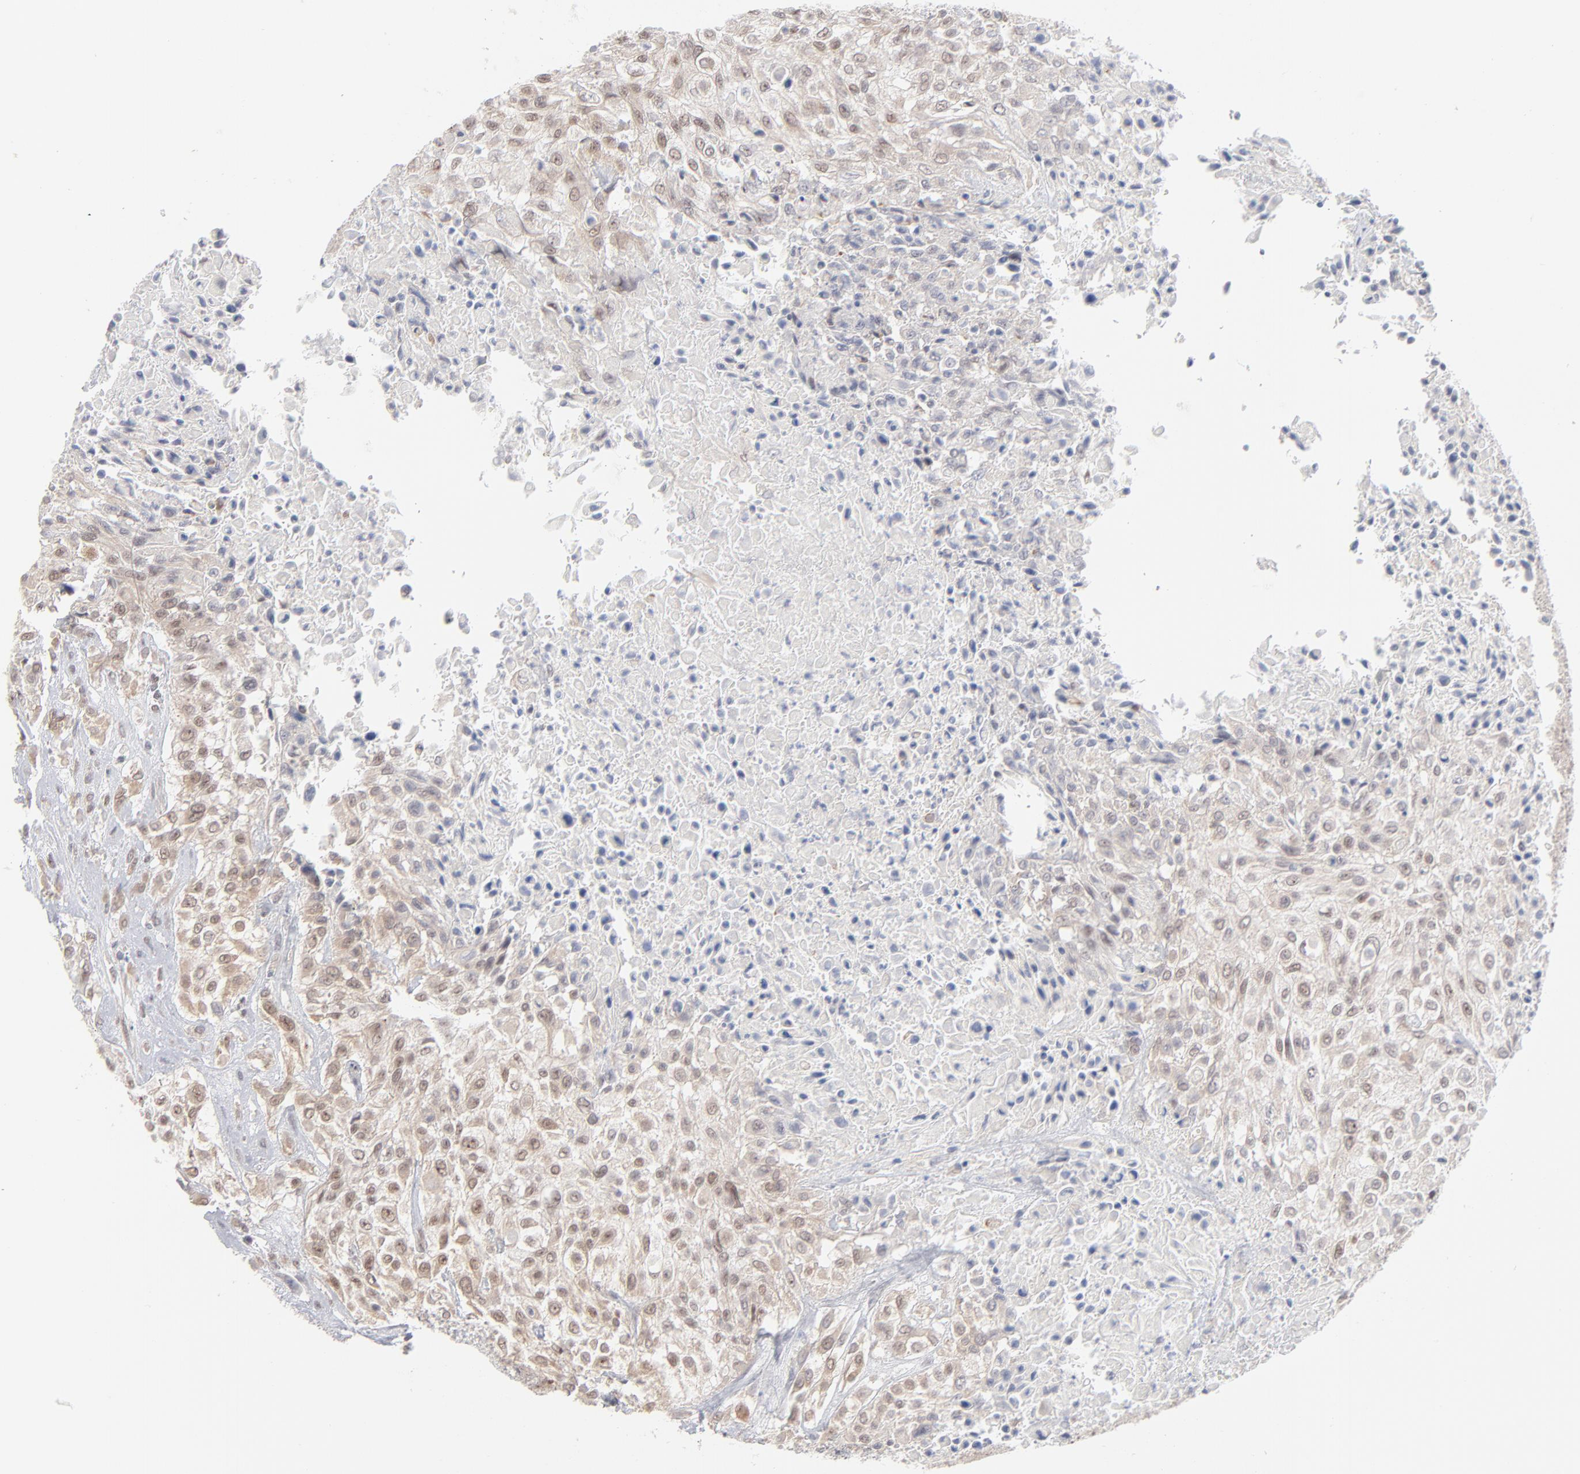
{"staining": {"intensity": "moderate", "quantity": ">75%", "location": "cytoplasmic/membranous,nuclear"}, "tissue": "urothelial cancer", "cell_type": "Tumor cells", "image_type": "cancer", "snomed": [{"axis": "morphology", "description": "Urothelial carcinoma, High grade"}, {"axis": "topography", "description": "Urinary bladder"}], "caption": "Immunohistochemical staining of human urothelial cancer reveals medium levels of moderate cytoplasmic/membranous and nuclear staining in approximately >75% of tumor cells.", "gene": "NBN", "patient": {"sex": "male", "age": 57}}